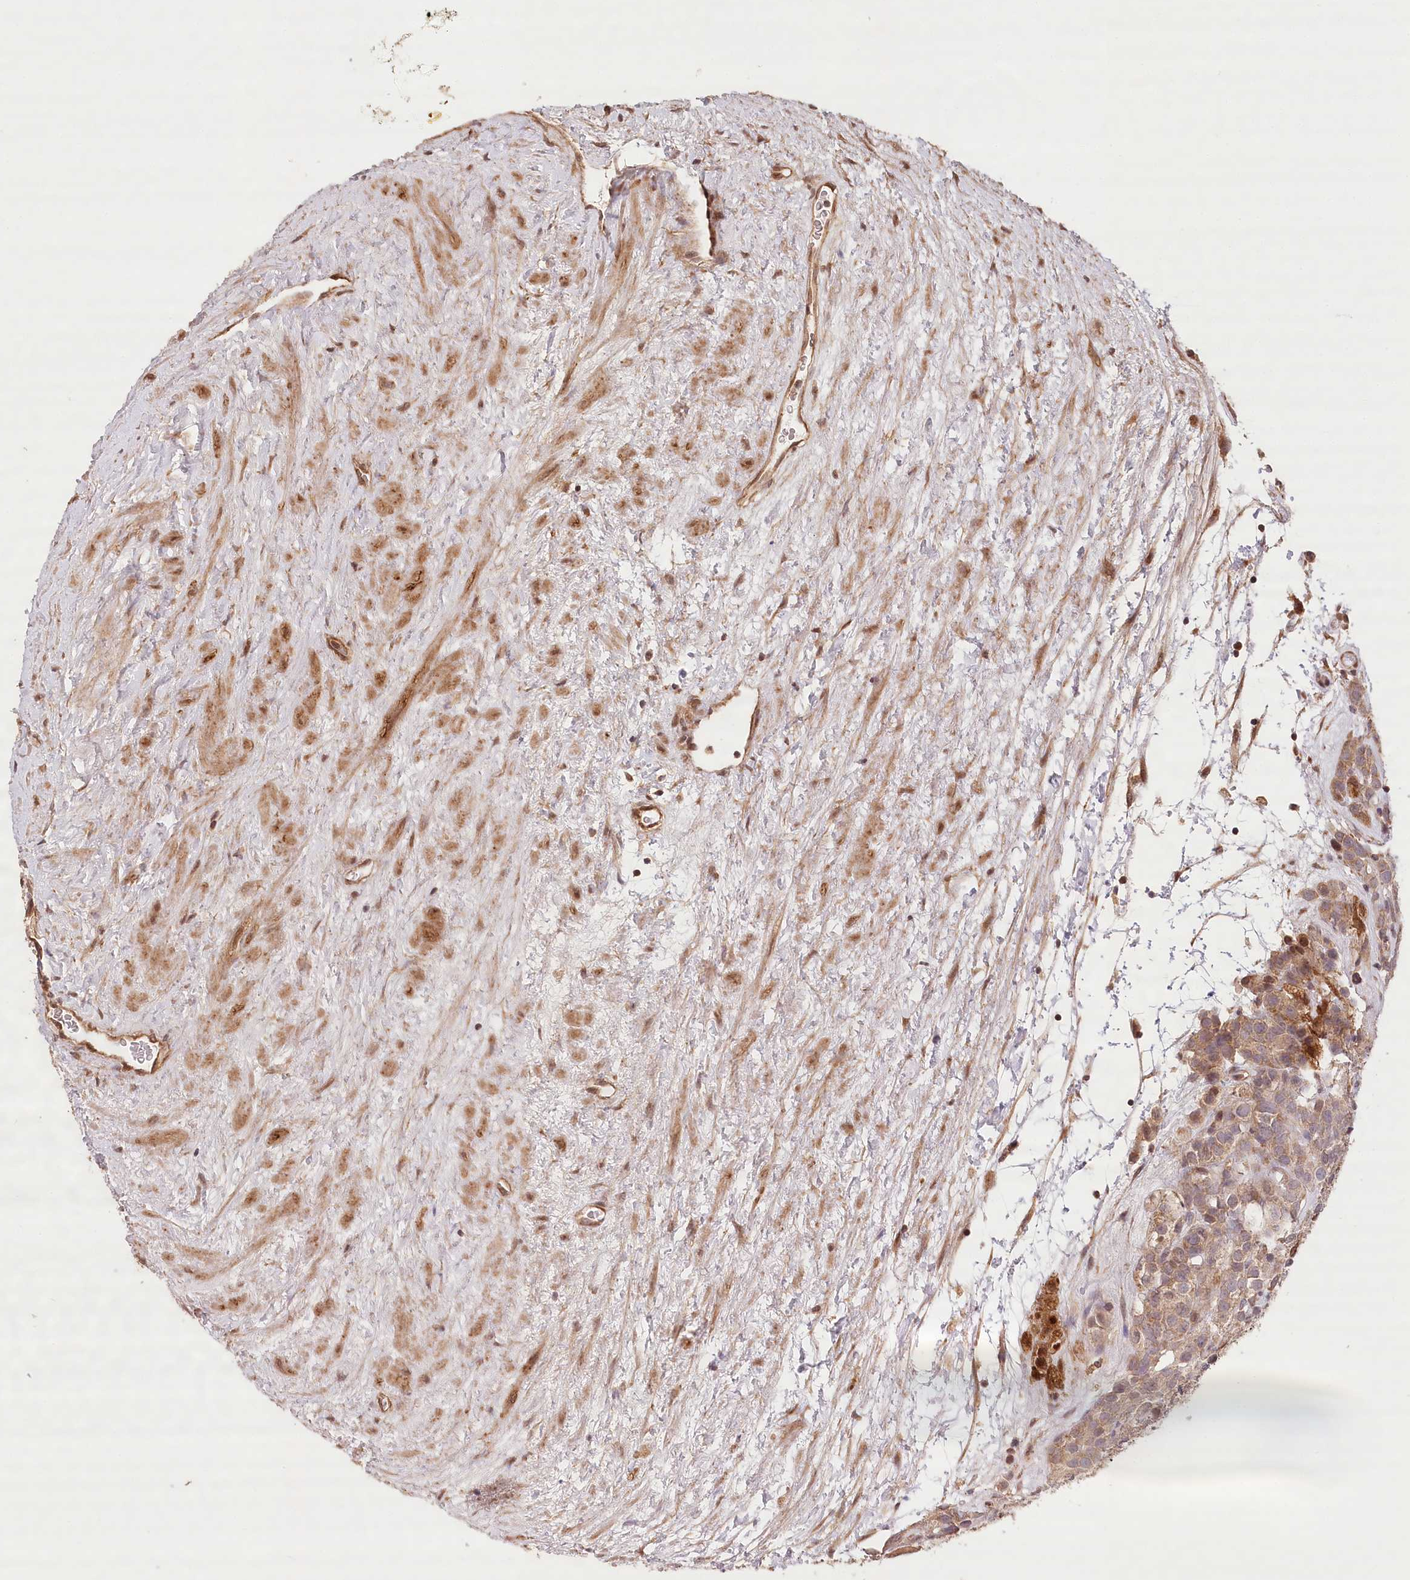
{"staining": {"intensity": "weak", "quantity": ">75%", "location": "cytoplasmic/membranous"}, "tissue": "testis cancer", "cell_type": "Tumor cells", "image_type": "cancer", "snomed": [{"axis": "morphology", "description": "Seminoma, NOS"}, {"axis": "topography", "description": "Testis"}], "caption": "Immunohistochemistry (IHC) (DAB) staining of testis cancer (seminoma) shows weak cytoplasmic/membranous protein positivity in about >75% of tumor cells. (Brightfield microscopy of DAB IHC at high magnification).", "gene": "LSS", "patient": {"sex": "male", "age": 71}}